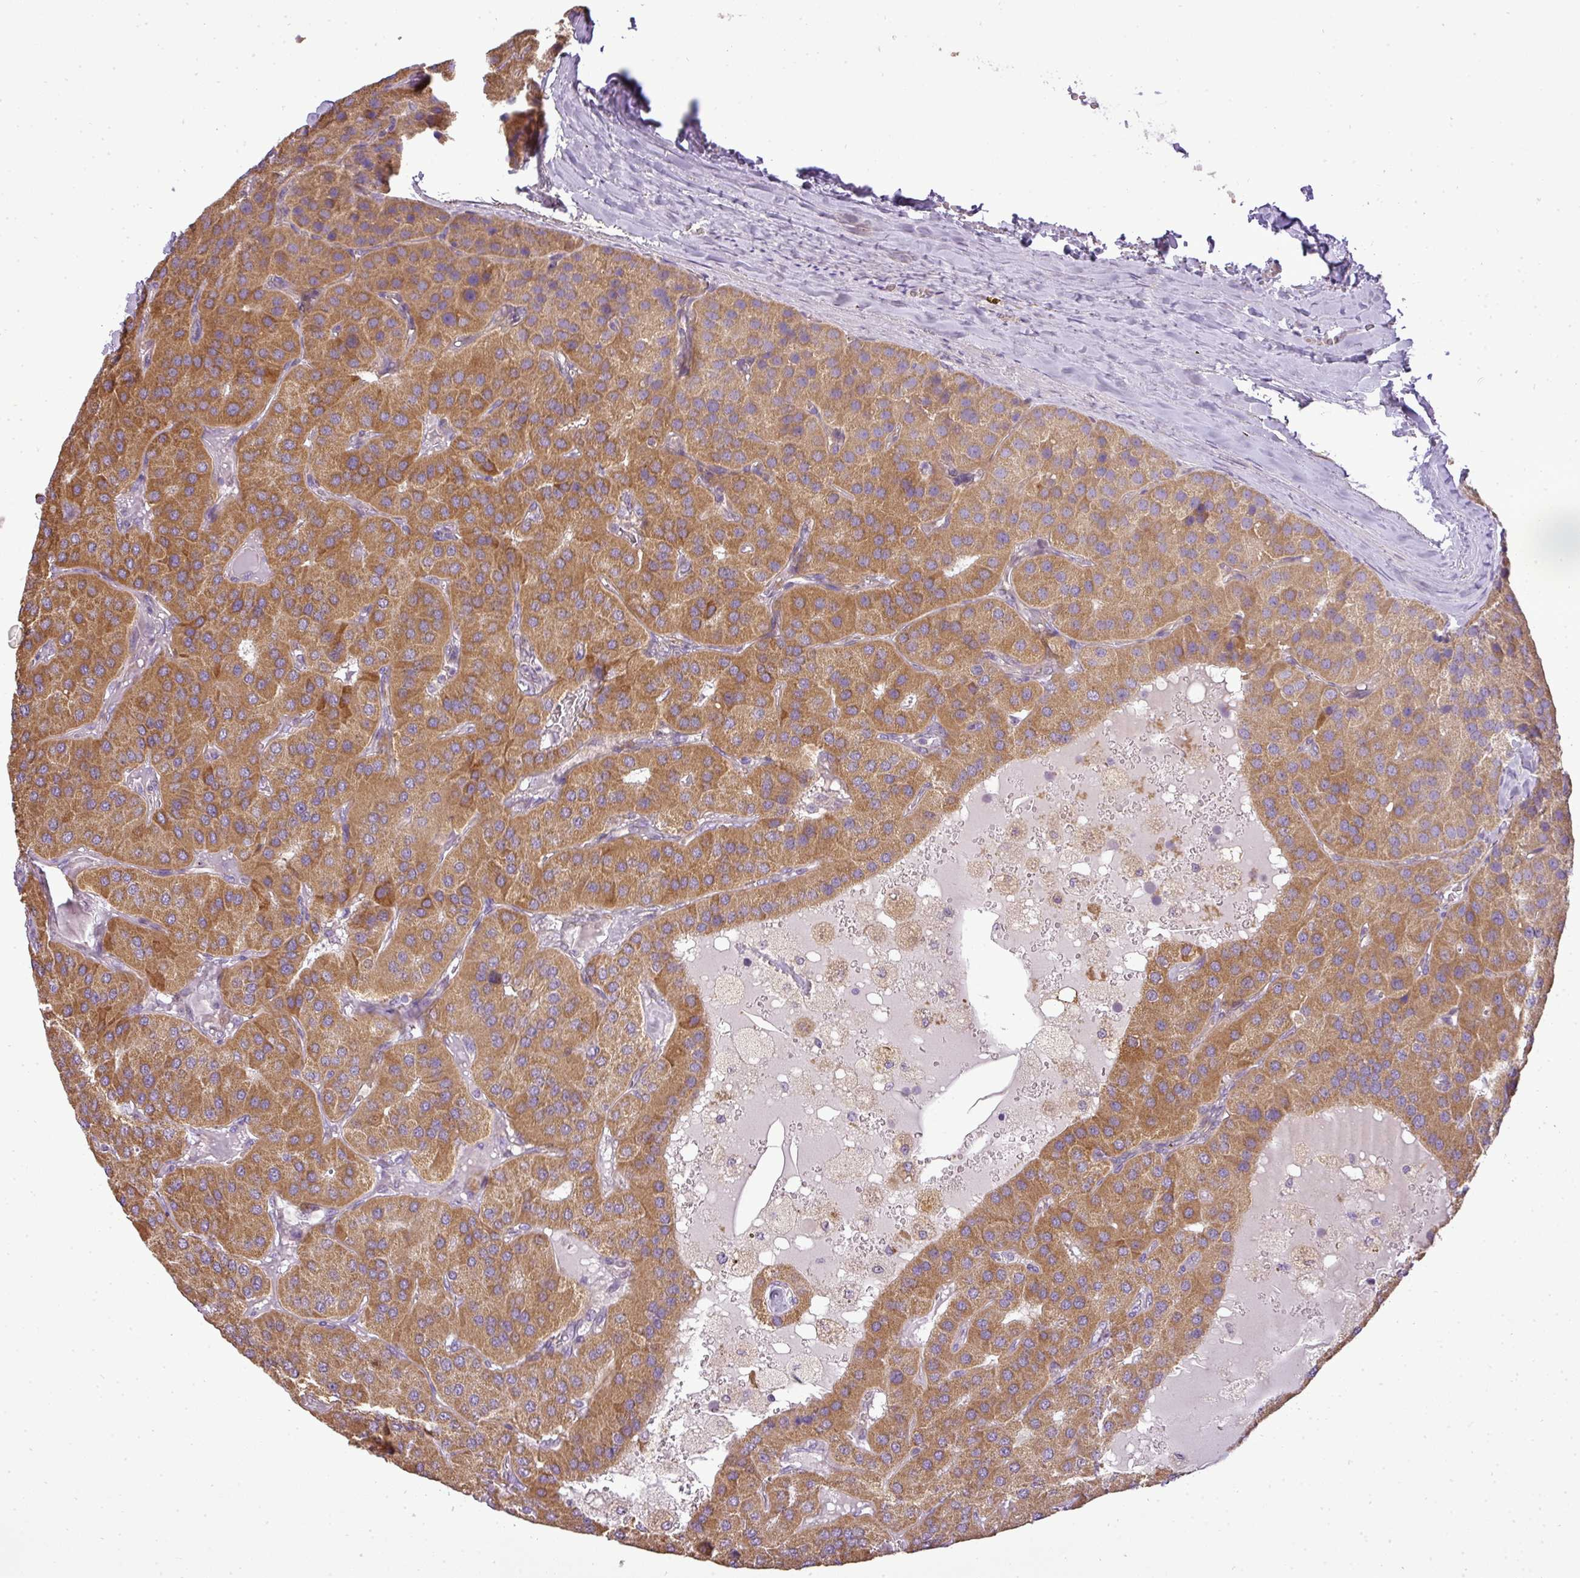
{"staining": {"intensity": "moderate", "quantity": ">75%", "location": "cytoplasmic/membranous"}, "tissue": "parathyroid gland", "cell_type": "Glandular cells", "image_type": "normal", "snomed": [{"axis": "morphology", "description": "Normal tissue, NOS"}, {"axis": "morphology", "description": "Adenoma, NOS"}, {"axis": "topography", "description": "Parathyroid gland"}], "caption": "Protein expression analysis of benign parathyroid gland reveals moderate cytoplasmic/membranous expression in approximately >75% of glandular cells.", "gene": "ZDHHC1", "patient": {"sex": "female", "age": 86}}